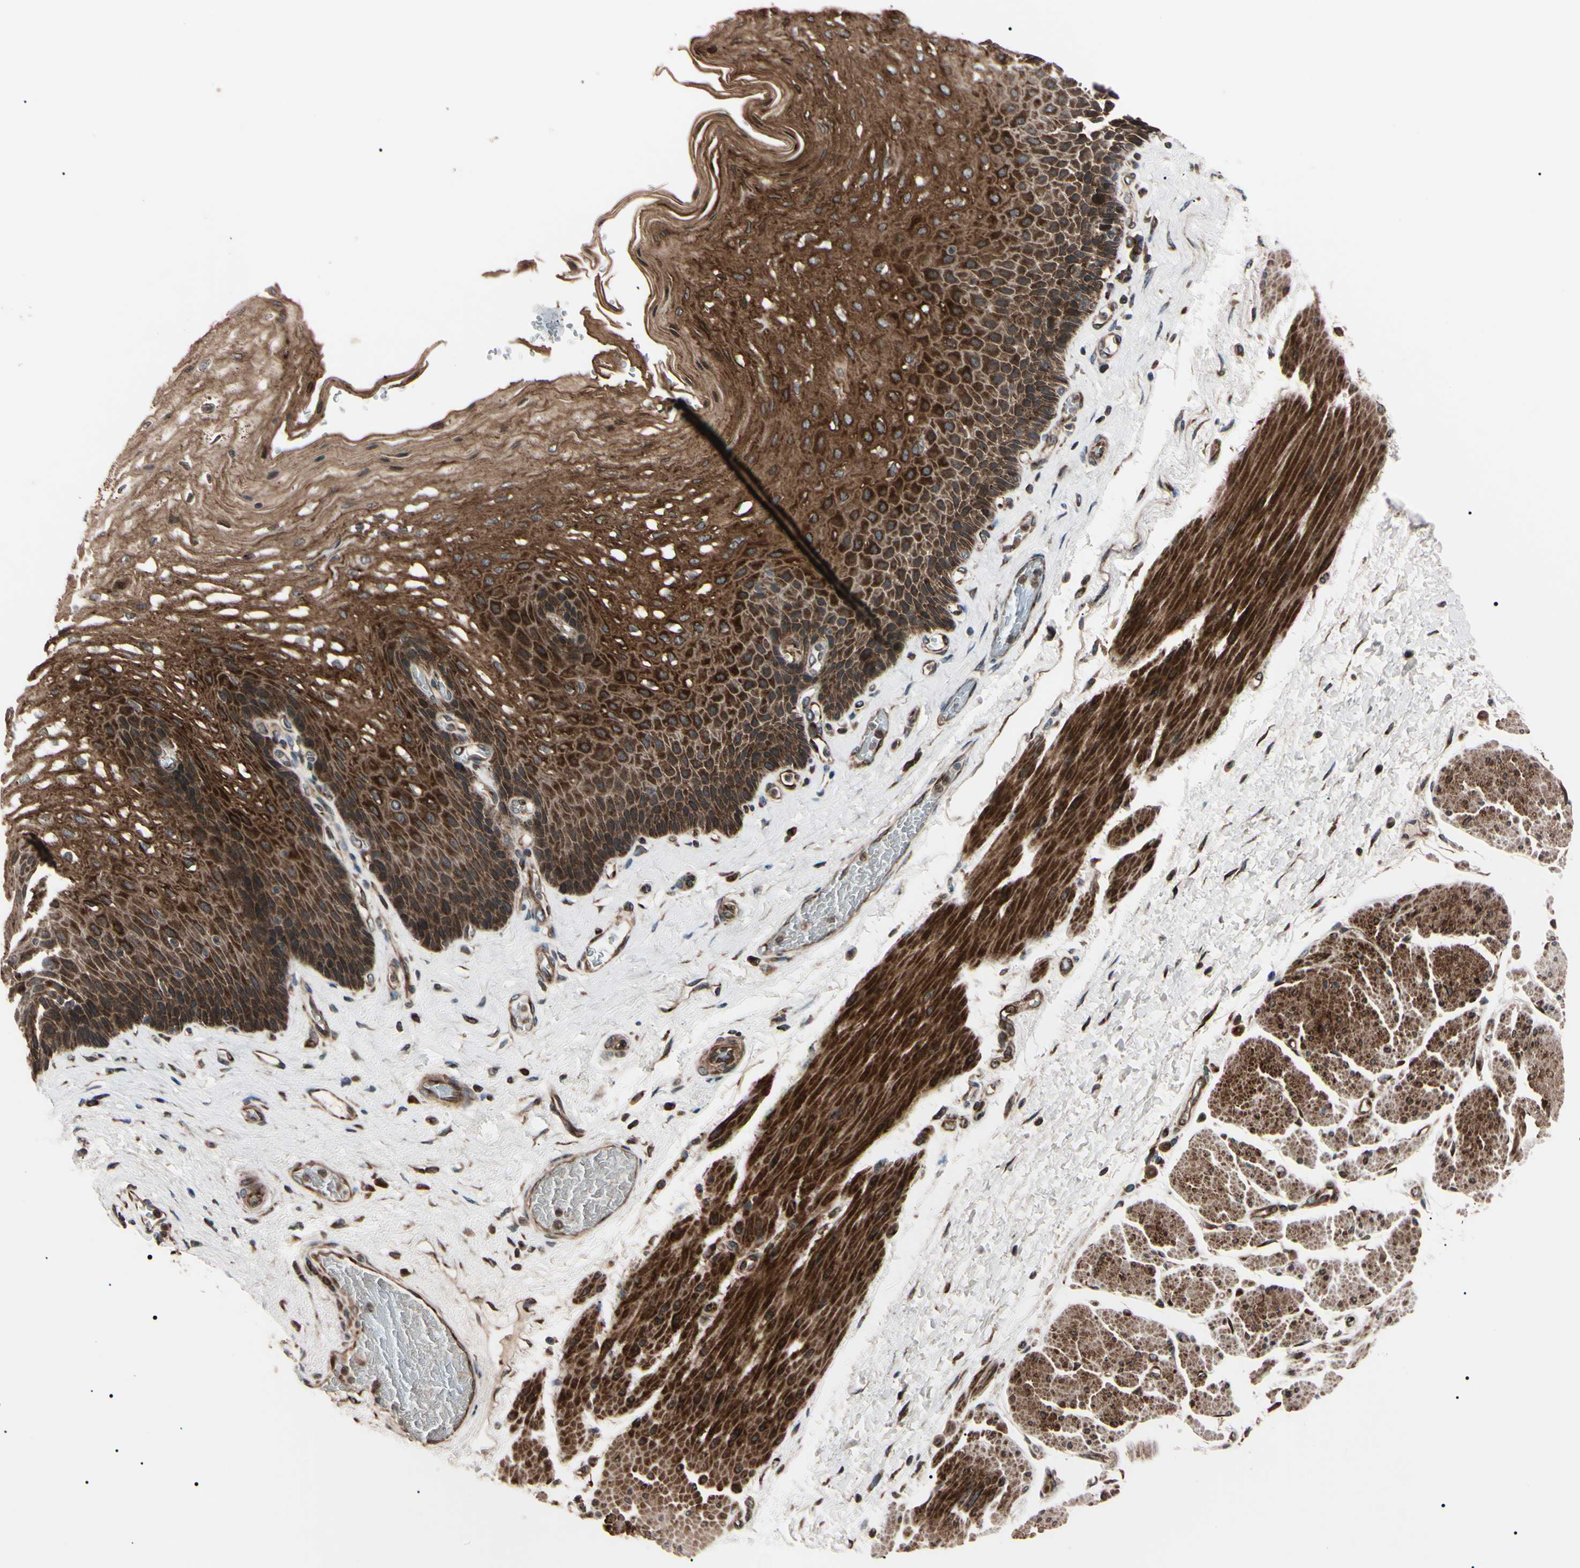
{"staining": {"intensity": "strong", "quantity": ">75%", "location": "cytoplasmic/membranous"}, "tissue": "esophagus", "cell_type": "Squamous epithelial cells", "image_type": "normal", "snomed": [{"axis": "morphology", "description": "Normal tissue, NOS"}, {"axis": "topography", "description": "Esophagus"}], "caption": "The photomicrograph displays staining of benign esophagus, revealing strong cytoplasmic/membranous protein staining (brown color) within squamous epithelial cells. Using DAB (brown) and hematoxylin (blue) stains, captured at high magnification using brightfield microscopy.", "gene": "GUCY1B1", "patient": {"sex": "female", "age": 72}}